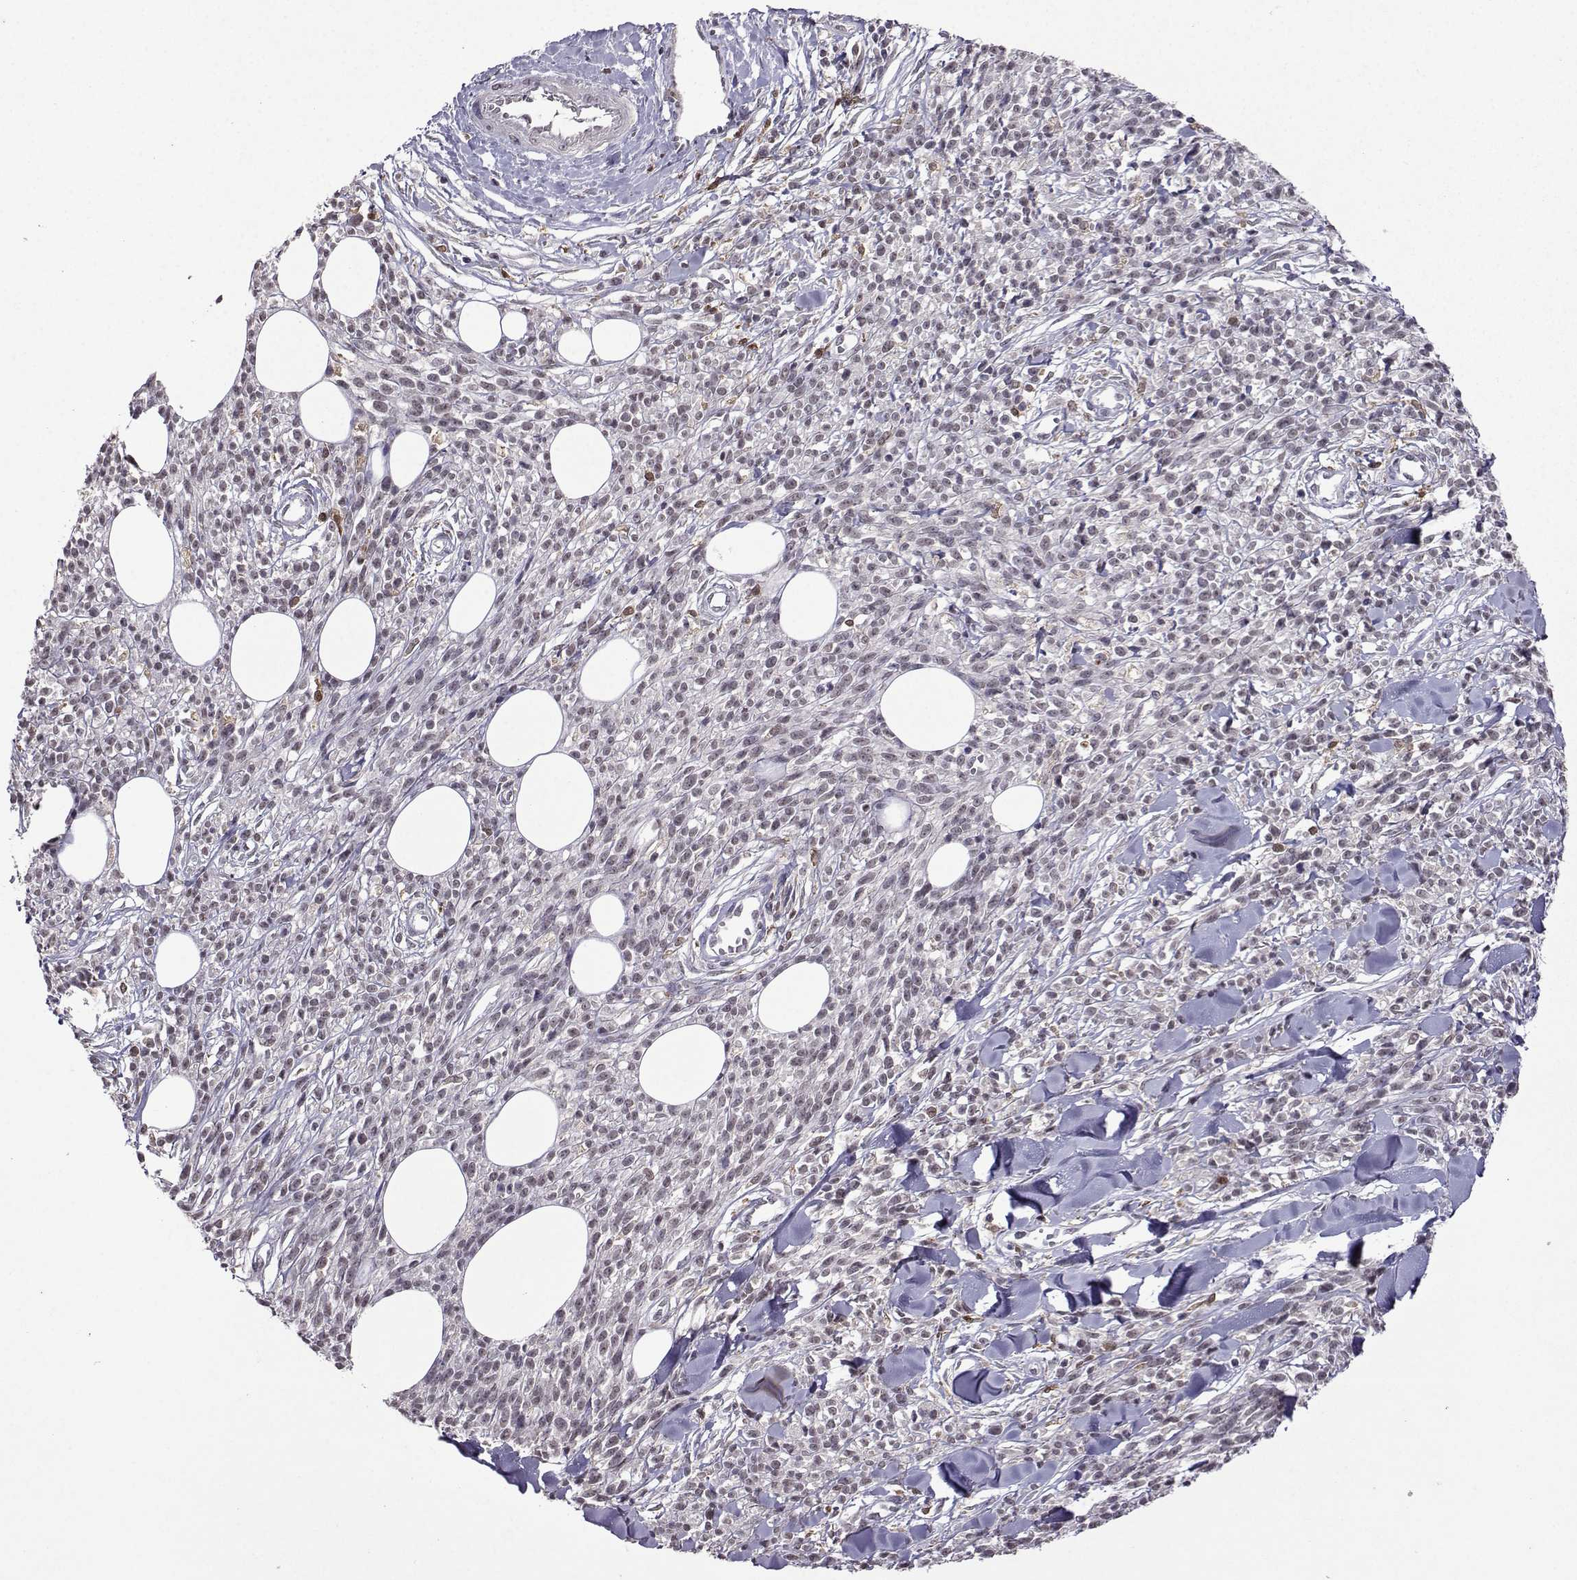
{"staining": {"intensity": "negative", "quantity": "none", "location": "none"}, "tissue": "melanoma", "cell_type": "Tumor cells", "image_type": "cancer", "snomed": [{"axis": "morphology", "description": "Malignant melanoma, NOS"}, {"axis": "topography", "description": "Skin"}, {"axis": "topography", "description": "Skin of trunk"}], "caption": "Malignant melanoma was stained to show a protein in brown. There is no significant staining in tumor cells. (DAB (3,3'-diaminobenzidine) IHC with hematoxylin counter stain).", "gene": "CCL28", "patient": {"sex": "male", "age": 74}}